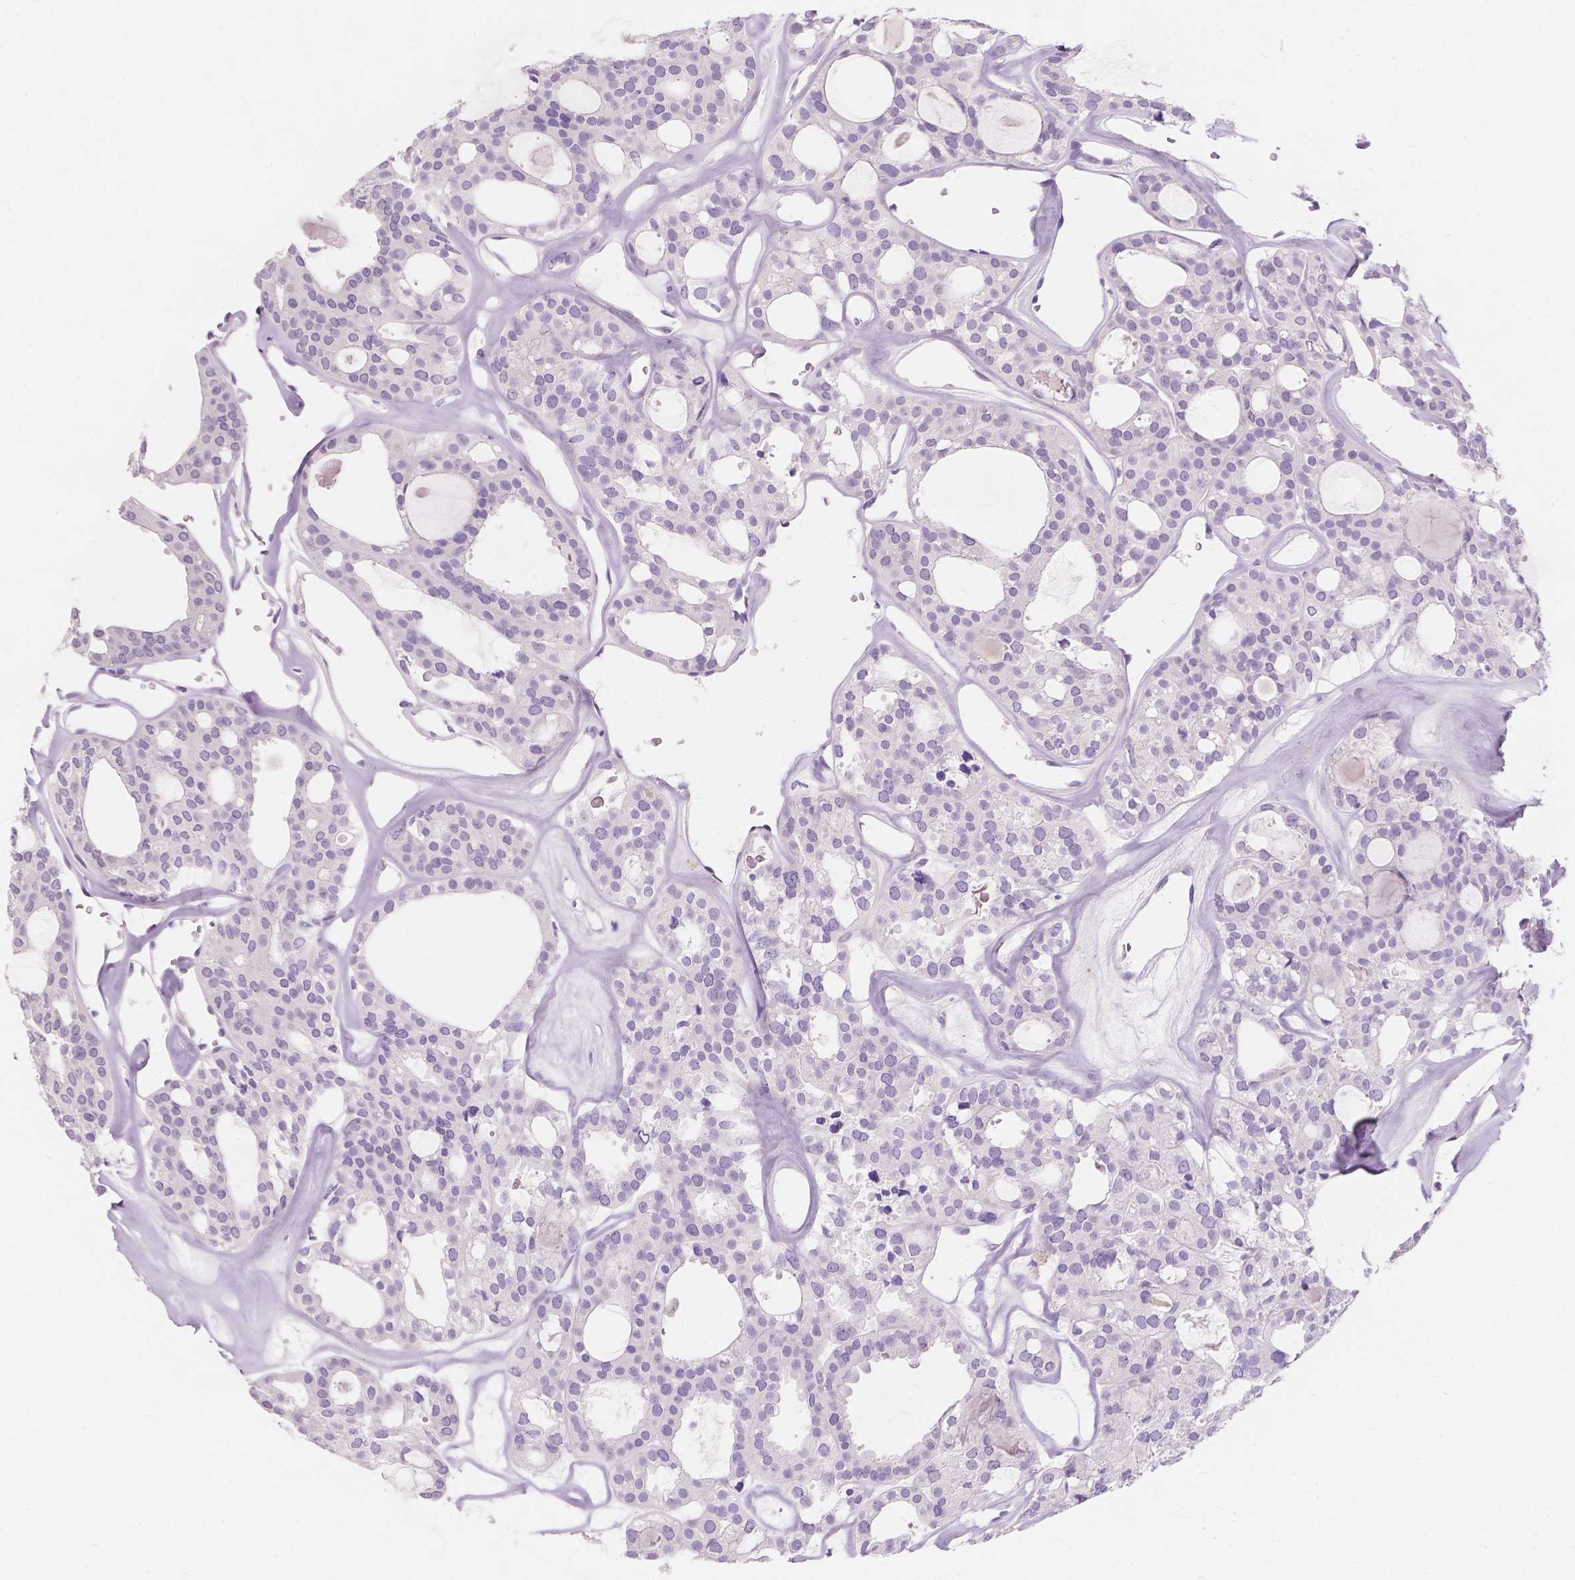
{"staining": {"intensity": "negative", "quantity": "none", "location": "none"}, "tissue": "thyroid cancer", "cell_type": "Tumor cells", "image_type": "cancer", "snomed": [{"axis": "morphology", "description": "Follicular adenoma carcinoma, NOS"}, {"axis": "topography", "description": "Thyroid gland"}], "caption": "Thyroid cancer (follicular adenoma carcinoma) stained for a protein using immunohistochemistry (IHC) demonstrates no expression tumor cells.", "gene": "MUC12", "patient": {"sex": "male", "age": 75}}